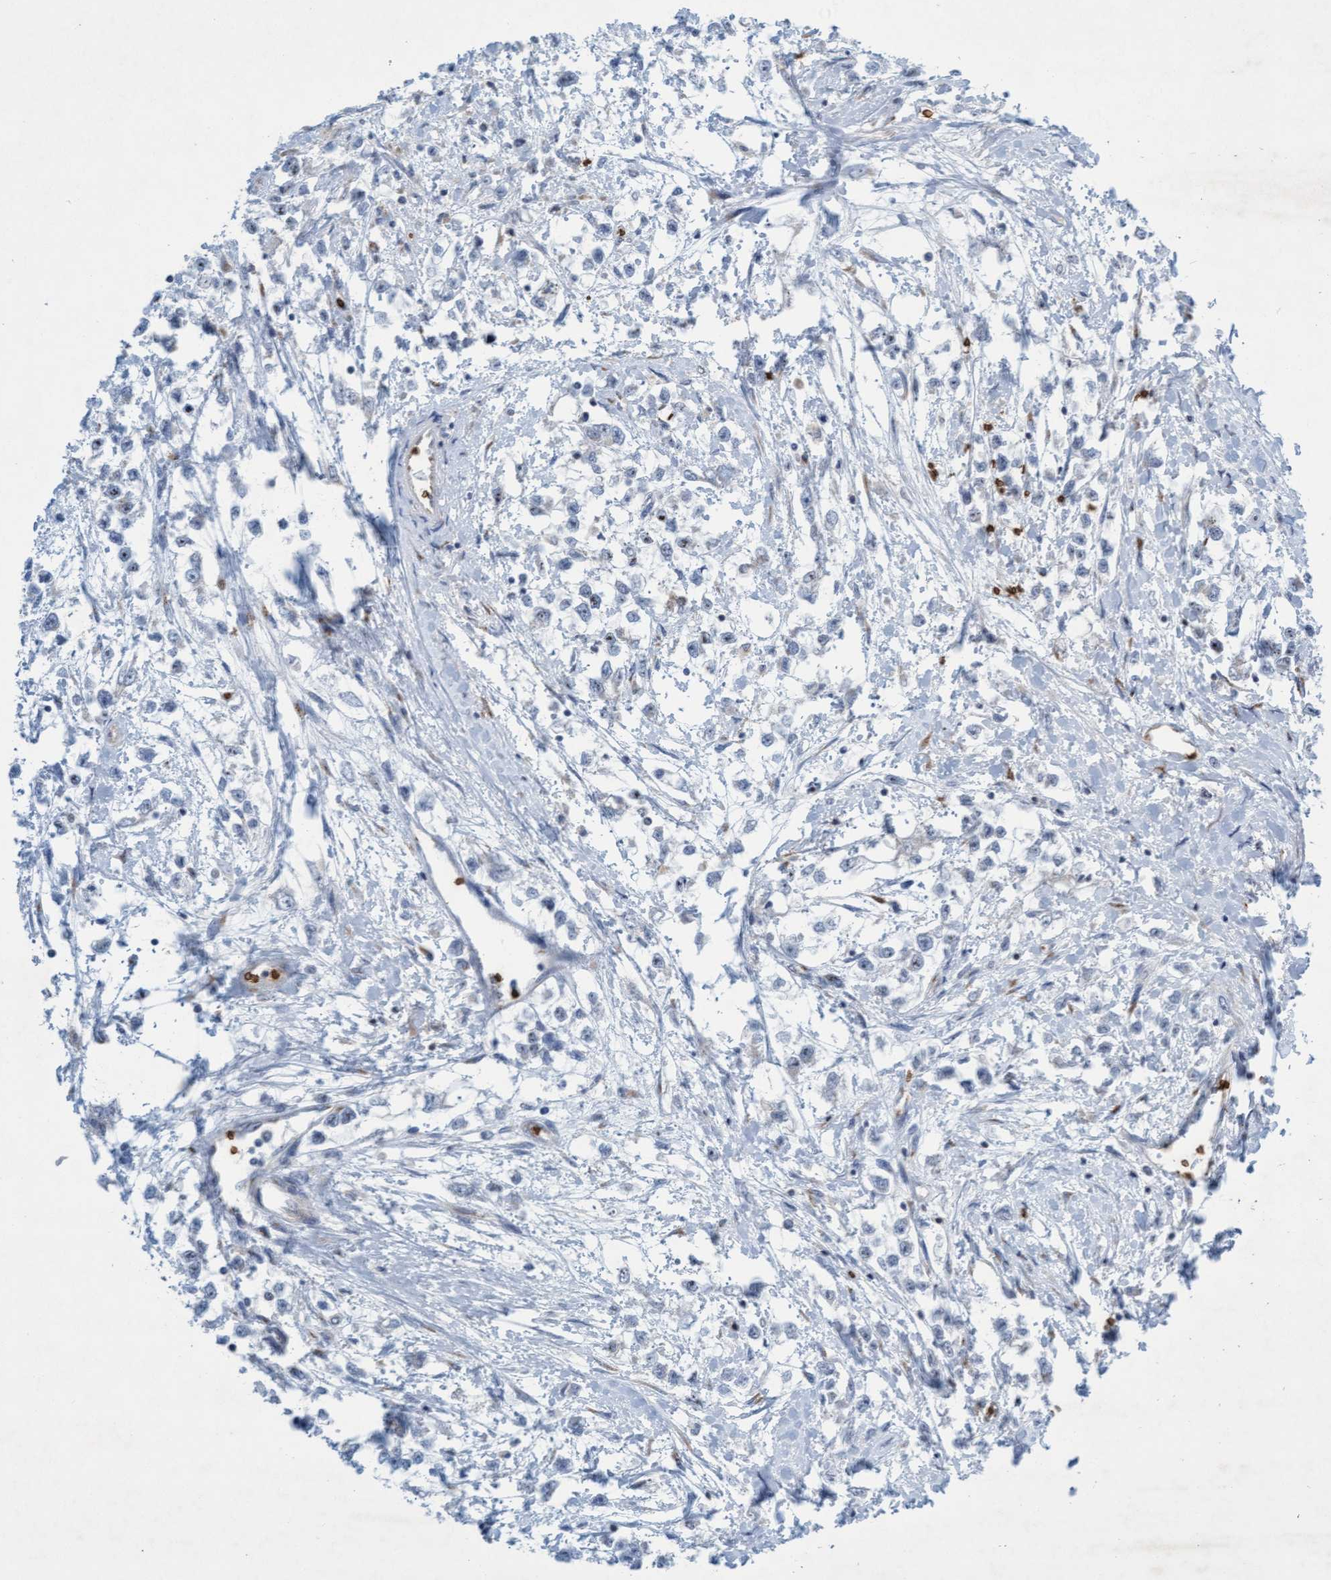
{"staining": {"intensity": "negative", "quantity": "none", "location": "none"}, "tissue": "testis cancer", "cell_type": "Tumor cells", "image_type": "cancer", "snomed": [{"axis": "morphology", "description": "Seminoma, NOS"}, {"axis": "morphology", "description": "Carcinoma, Embryonal, NOS"}, {"axis": "topography", "description": "Testis"}], "caption": "An immunohistochemistry (IHC) photomicrograph of testis seminoma is shown. There is no staining in tumor cells of testis seminoma.", "gene": "SPEM2", "patient": {"sex": "male", "age": 51}}